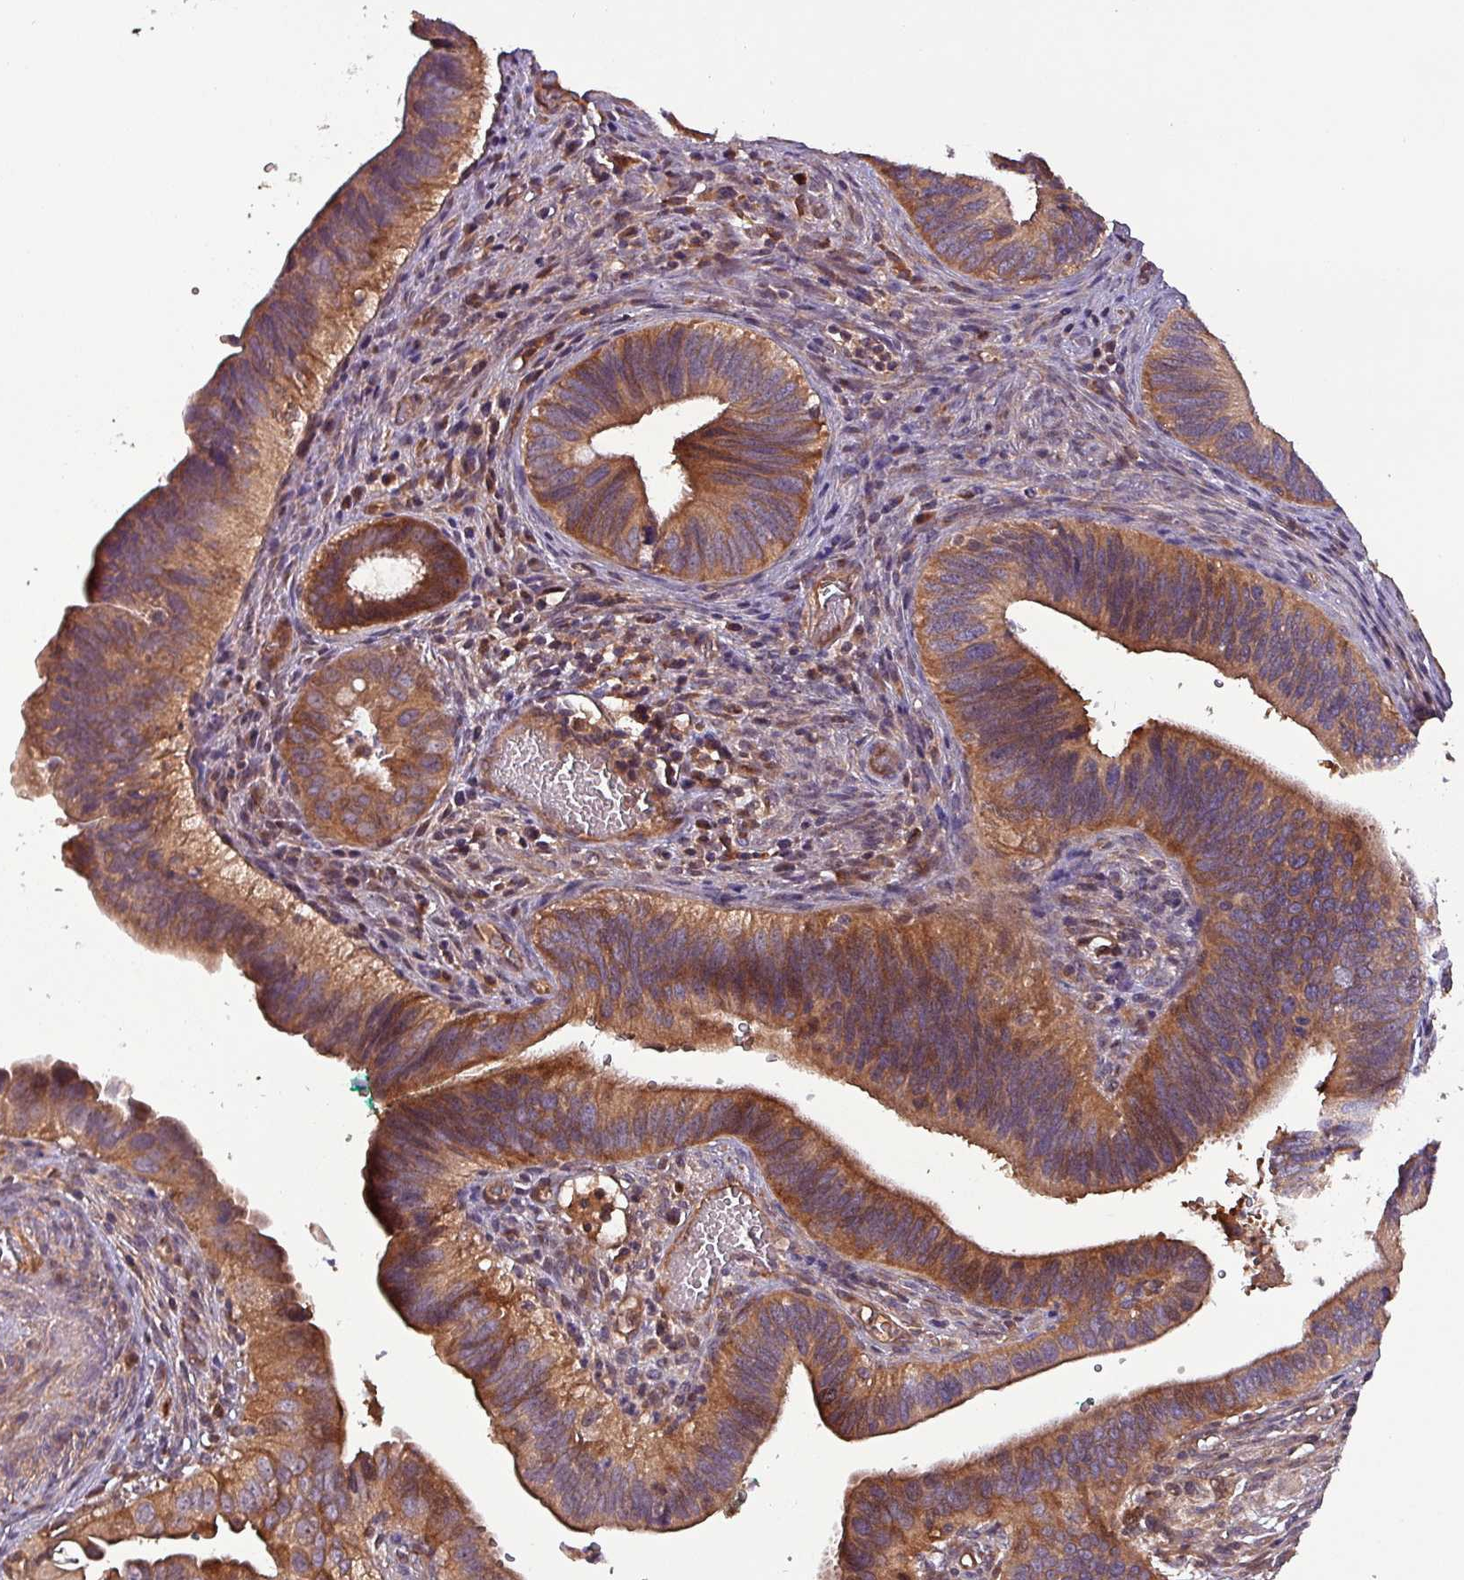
{"staining": {"intensity": "moderate", "quantity": ">75%", "location": "cytoplasmic/membranous"}, "tissue": "cervical cancer", "cell_type": "Tumor cells", "image_type": "cancer", "snomed": [{"axis": "morphology", "description": "Adenocarcinoma, NOS"}, {"axis": "topography", "description": "Cervix"}], "caption": "Protein analysis of cervical cancer (adenocarcinoma) tissue demonstrates moderate cytoplasmic/membranous expression in about >75% of tumor cells.", "gene": "PAFAH1B2", "patient": {"sex": "female", "age": 42}}